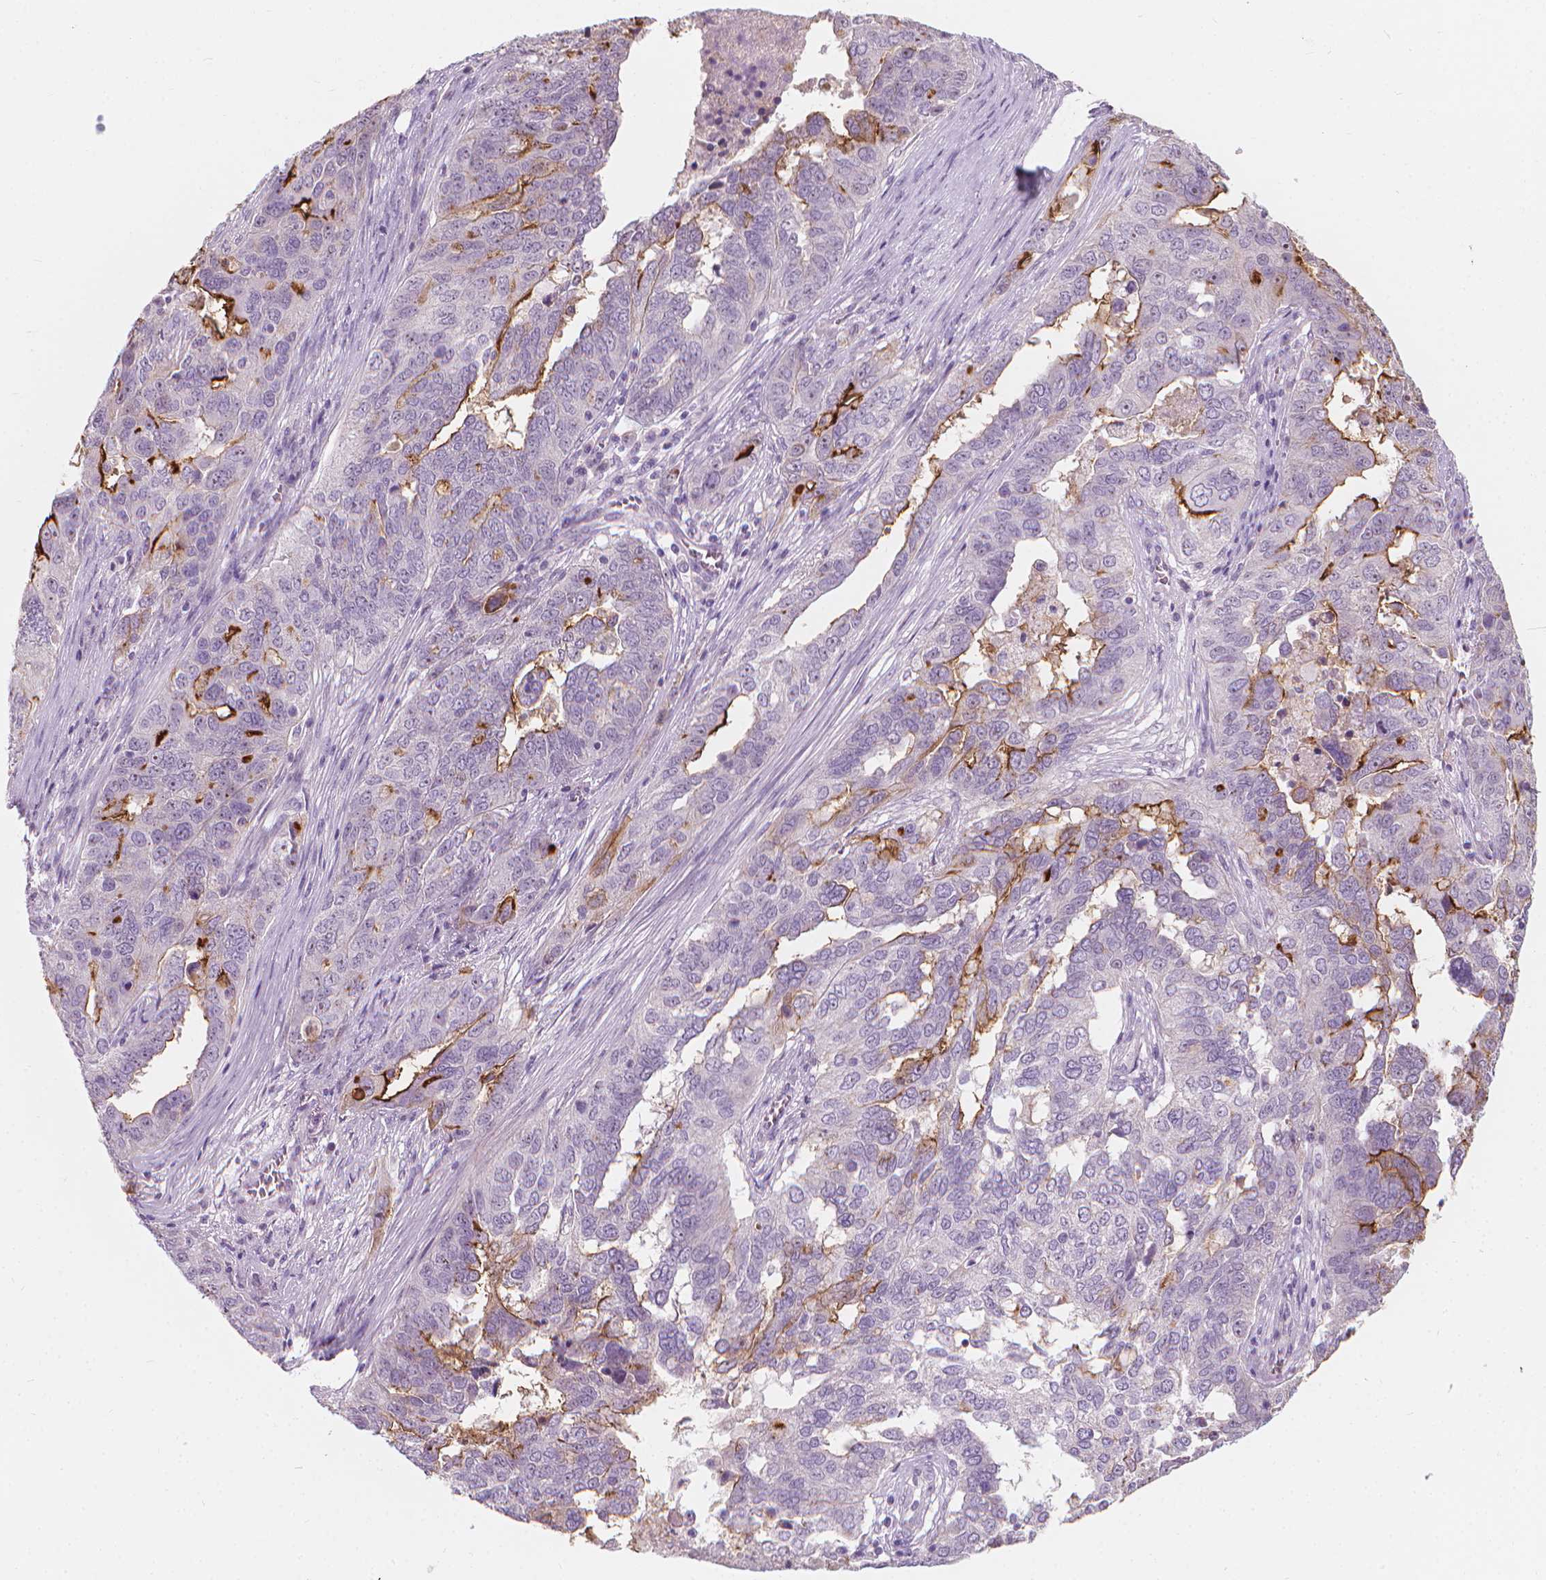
{"staining": {"intensity": "moderate", "quantity": "<25%", "location": "cytoplasmic/membranous"}, "tissue": "ovarian cancer", "cell_type": "Tumor cells", "image_type": "cancer", "snomed": [{"axis": "morphology", "description": "Carcinoma, endometroid"}, {"axis": "topography", "description": "Soft tissue"}, {"axis": "topography", "description": "Ovary"}], "caption": "DAB immunohistochemical staining of human ovarian endometroid carcinoma shows moderate cytoplasmic/membranous protein expression in approximately <25% of tumor cells. (Stains: DAB (3,3'-diaminobenzidine) in brown, nuclei in blue, Microscopy: brightfield microscopy at high magnification).", "gene": "GPRC5A", "patient": {"sex": "female", "age": 52}}